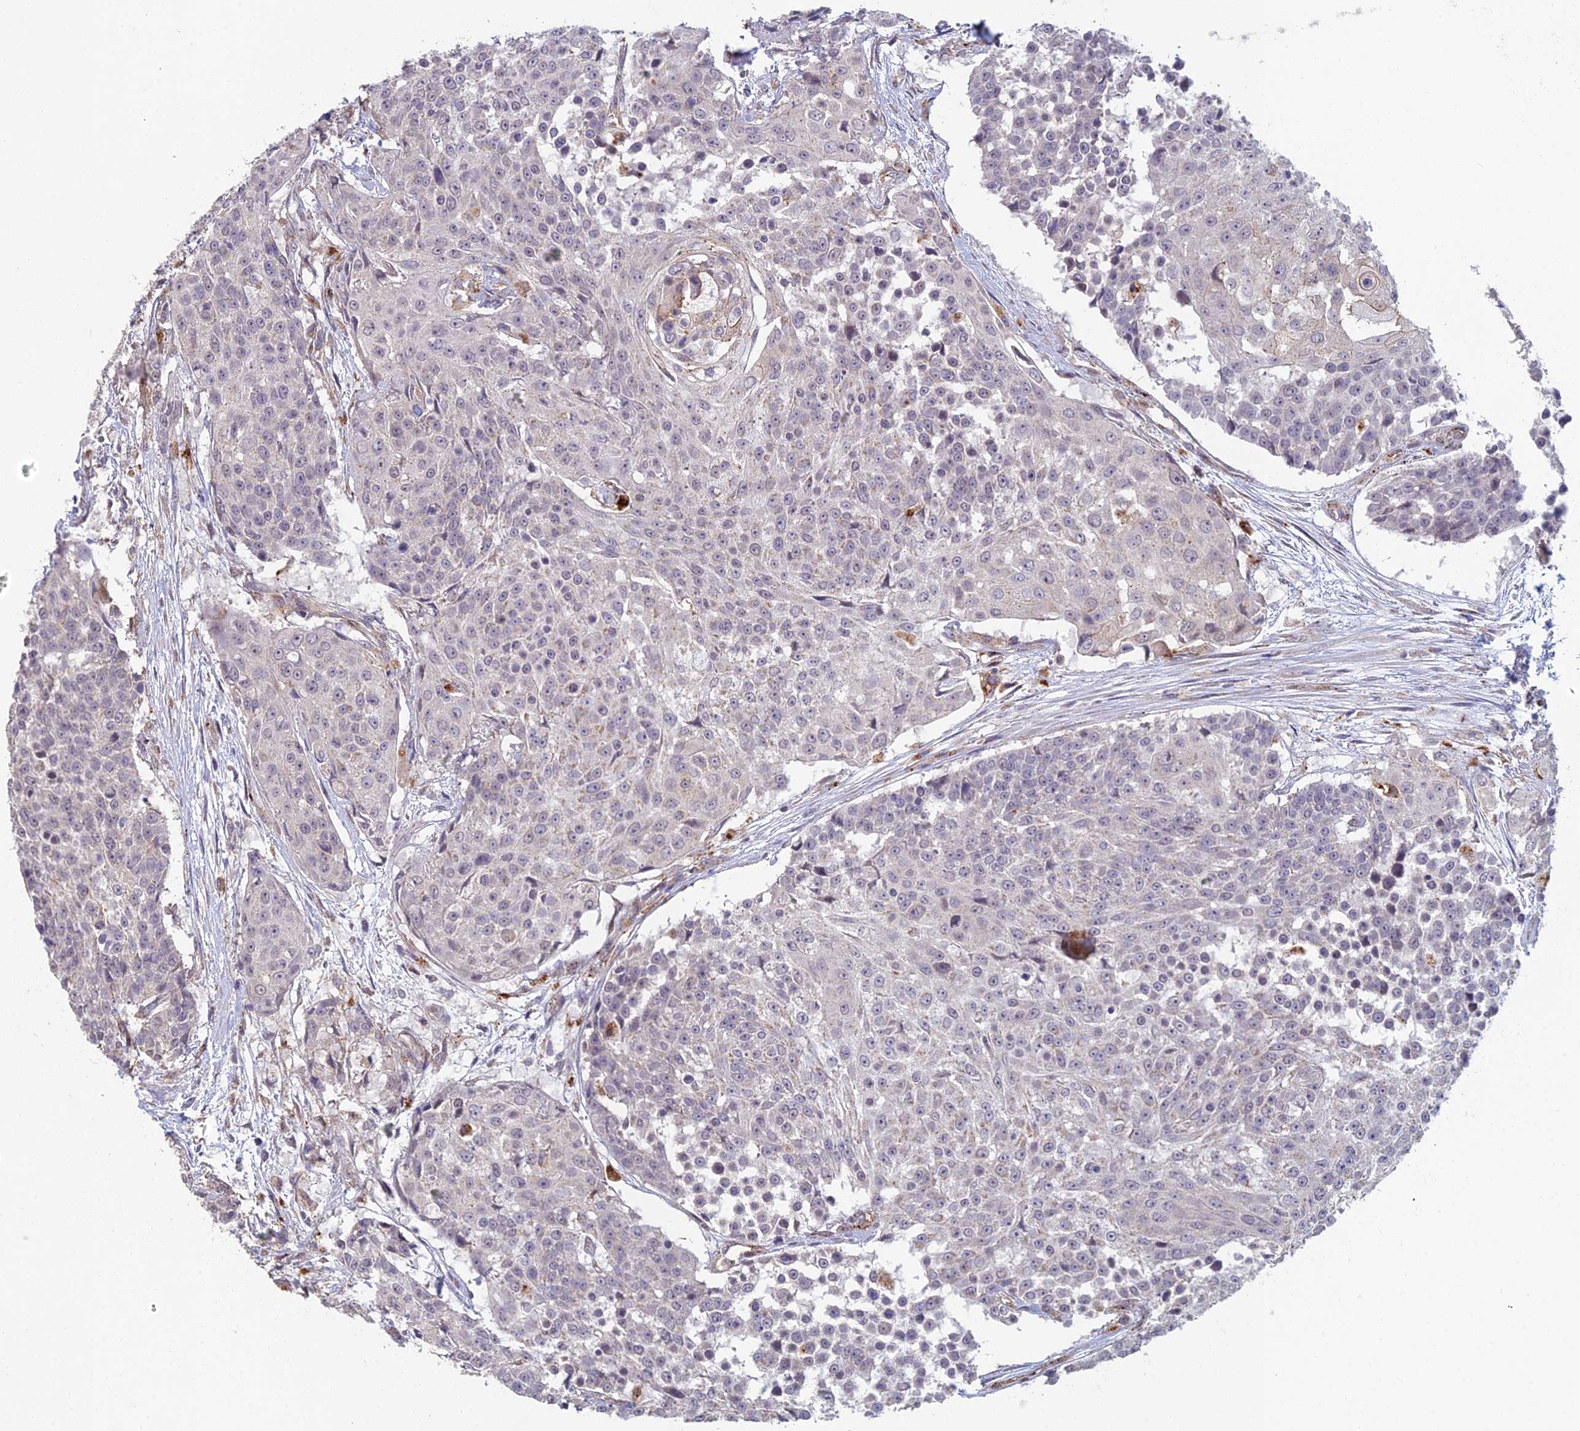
{"staining": {"intensity": "negative", "quantity": "none", "location": "none"}, "tissue": "urothelial cancer", "cell_type": "Tumor cells", "image_type": "cancer", "snomed": [{"axis": "morphology", "description": "Urothelial carcinoma, High grade"}, {"axis": "topography", "description": "Urinary bladder"}], "caption": "High magnification brightfield microscopy of high-grade urothelial carcinoma stained with DAB (3,3'-diaminobenzidine) (brown) and counterstained with hematoxylin (blue): tumor cells show no significant staining.", "gene": "FOXS1", "patient": {"sex": "female", "age": 63}}